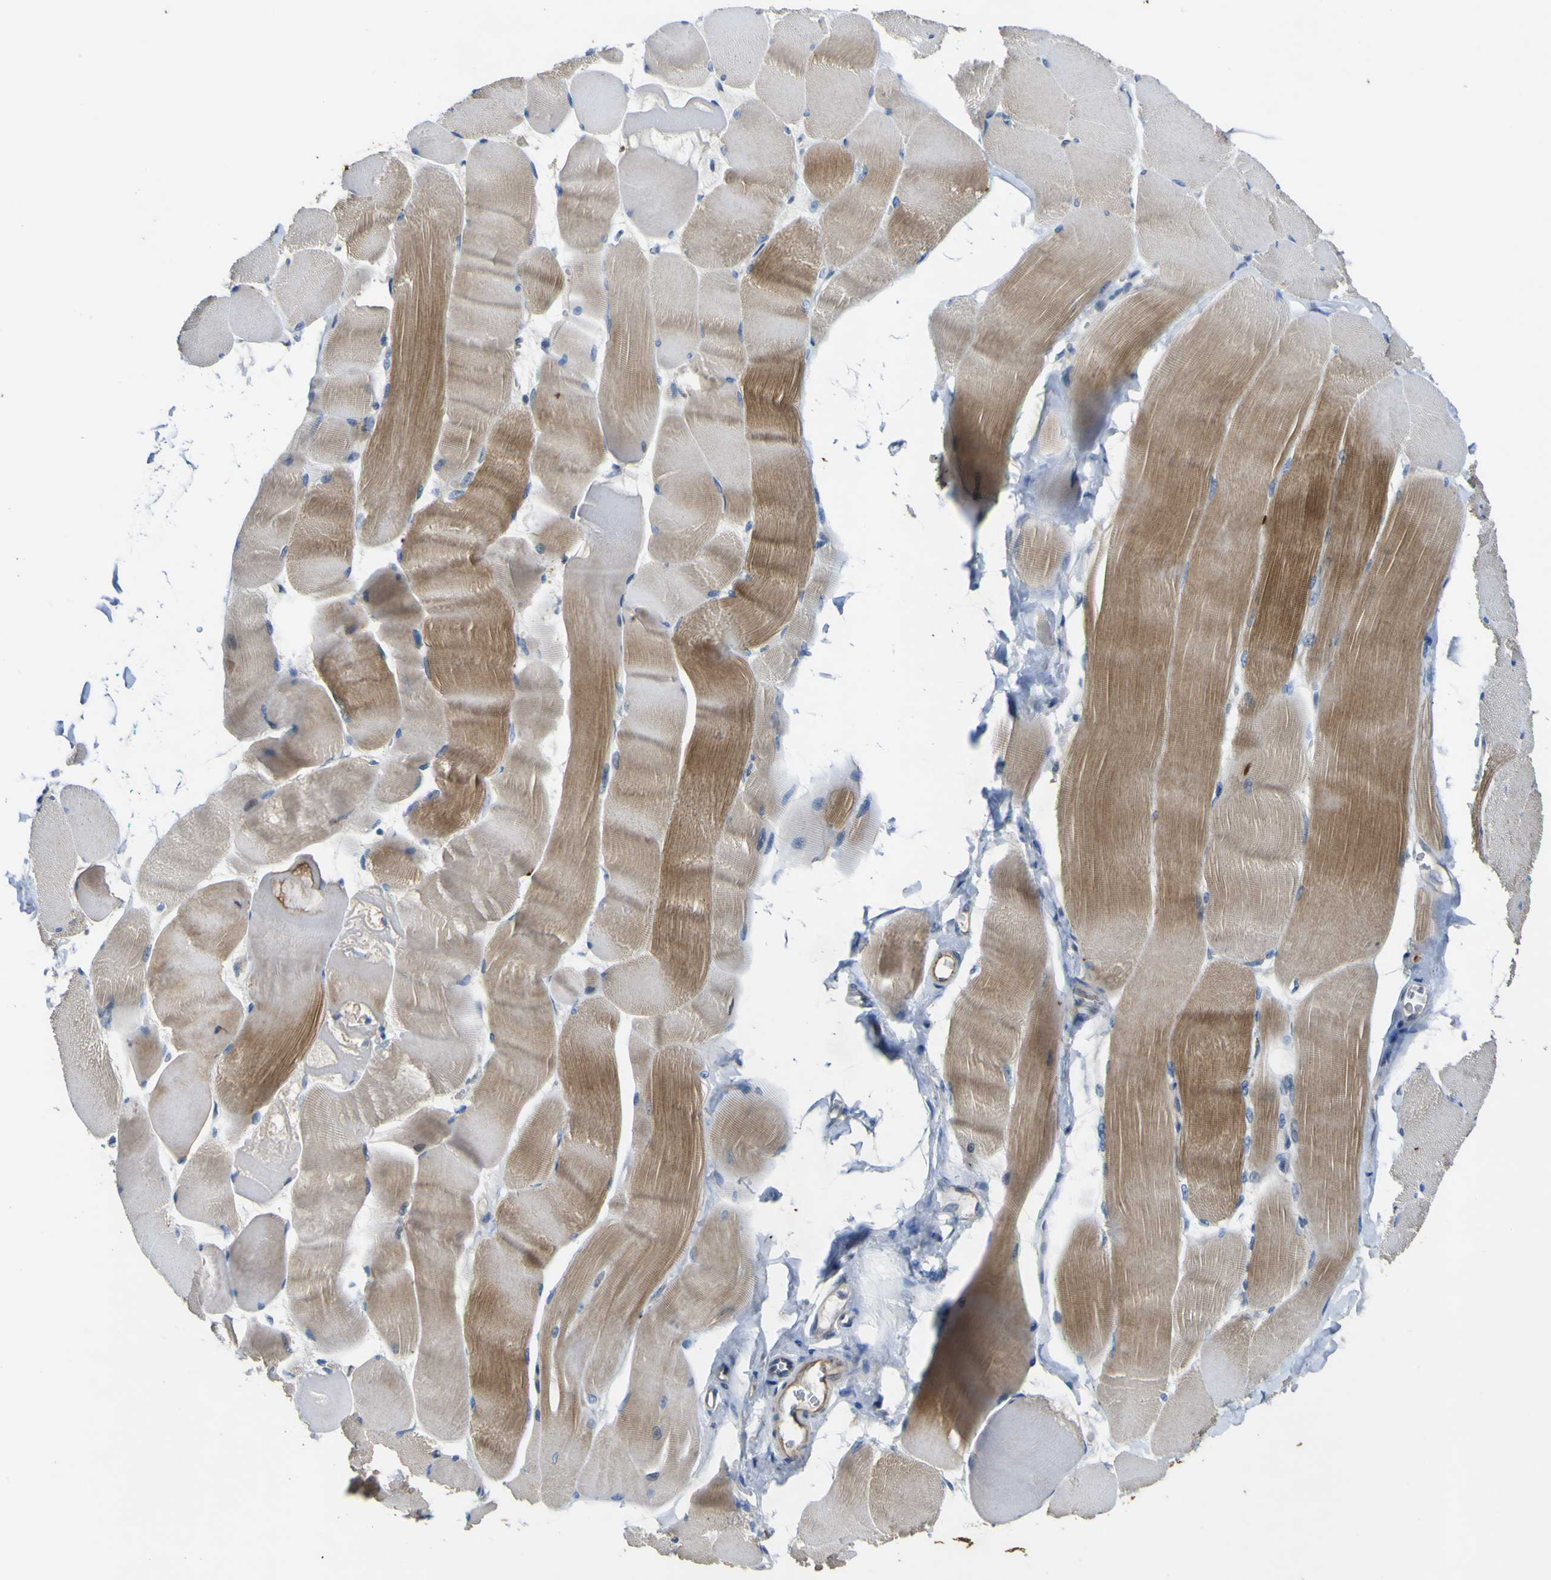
{"staining": {"intensity": "moderate", "quantity": ">75%", "location": "cytoplasmic/membranous"}, "tissue": "skeletal muscle", "cell_type": "Myocytes", "image_type": "normal", "snomed": [{"axis": "morphology", "description": "Normal tissue, NOS"}, {"axis": "morphology", "description": "Squamous cell carcinoma, NOS"}, {"axis": "topography", "description": "Skeletal muscle"}], "caption": "About >75% of myocytes in normal skeletal muscle exhibit moderate cytoplasmic/membranous protein expression as visualized by brown immunohistochemical staining.", "gene": "LDLR", "patient": {"sex": "male", "age": 51}}